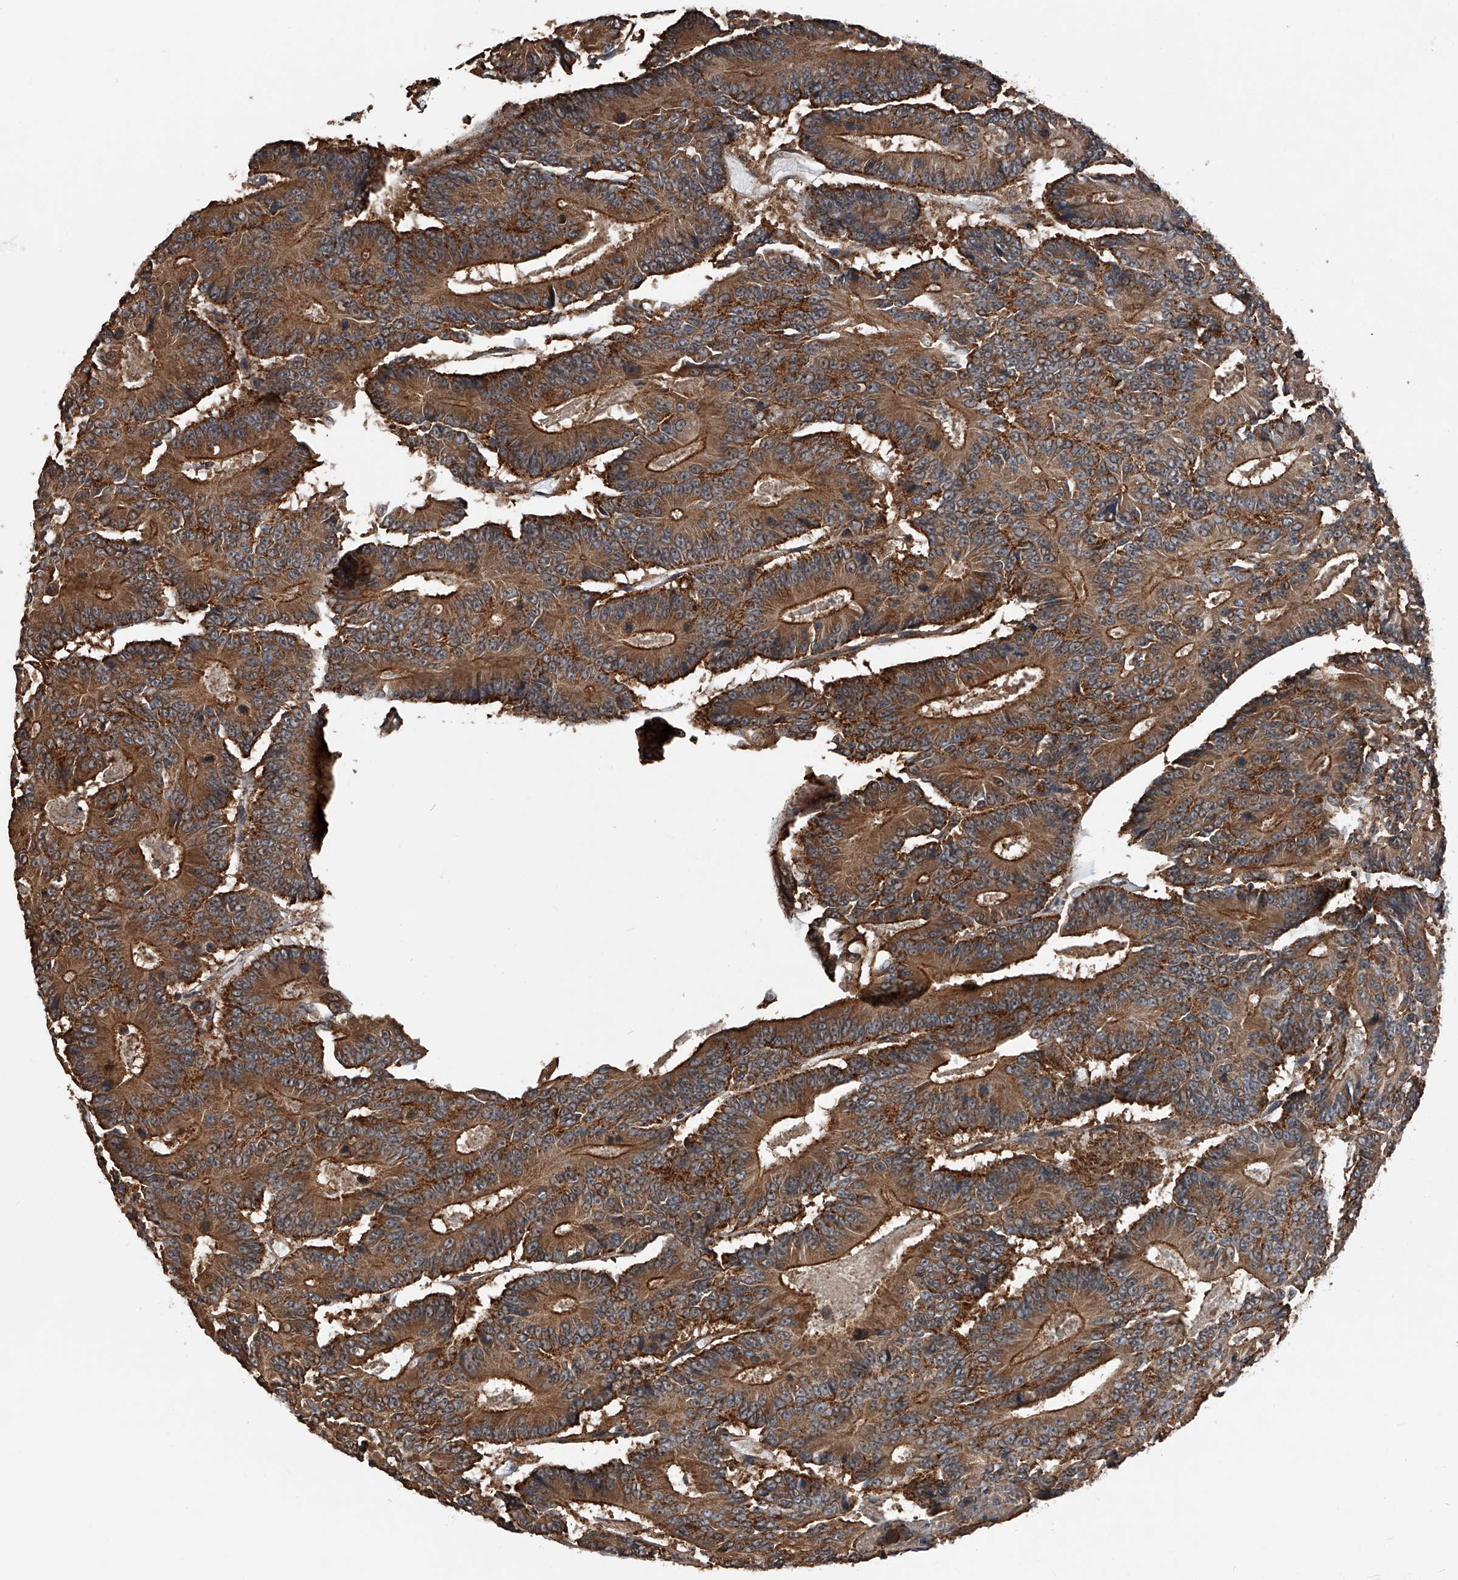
{"staining": {"intensity": "strong", "quantity": ">75%", "location": "cytoplasmic/membranous"}, "tissue": "colorectal cancer", "cell_type": "Tumor cells", "image_type": "cancer", "snomed": [{"axis": "morphology", "description": "Adenocarcinoma, NOS"}, {"axis": "topography", "description": "Colon"}], "caption": "Immunohistochemical staining of human colorectal cancer demonstrates high levels of strong cytoplasmic/membranous positivity in about >75% of tumor cells. (DAB IHC, brown staining for protein, blue staining for nuclei).", "gene": "KCNJ2", "patient": {"sex": "male", "age": 83}}